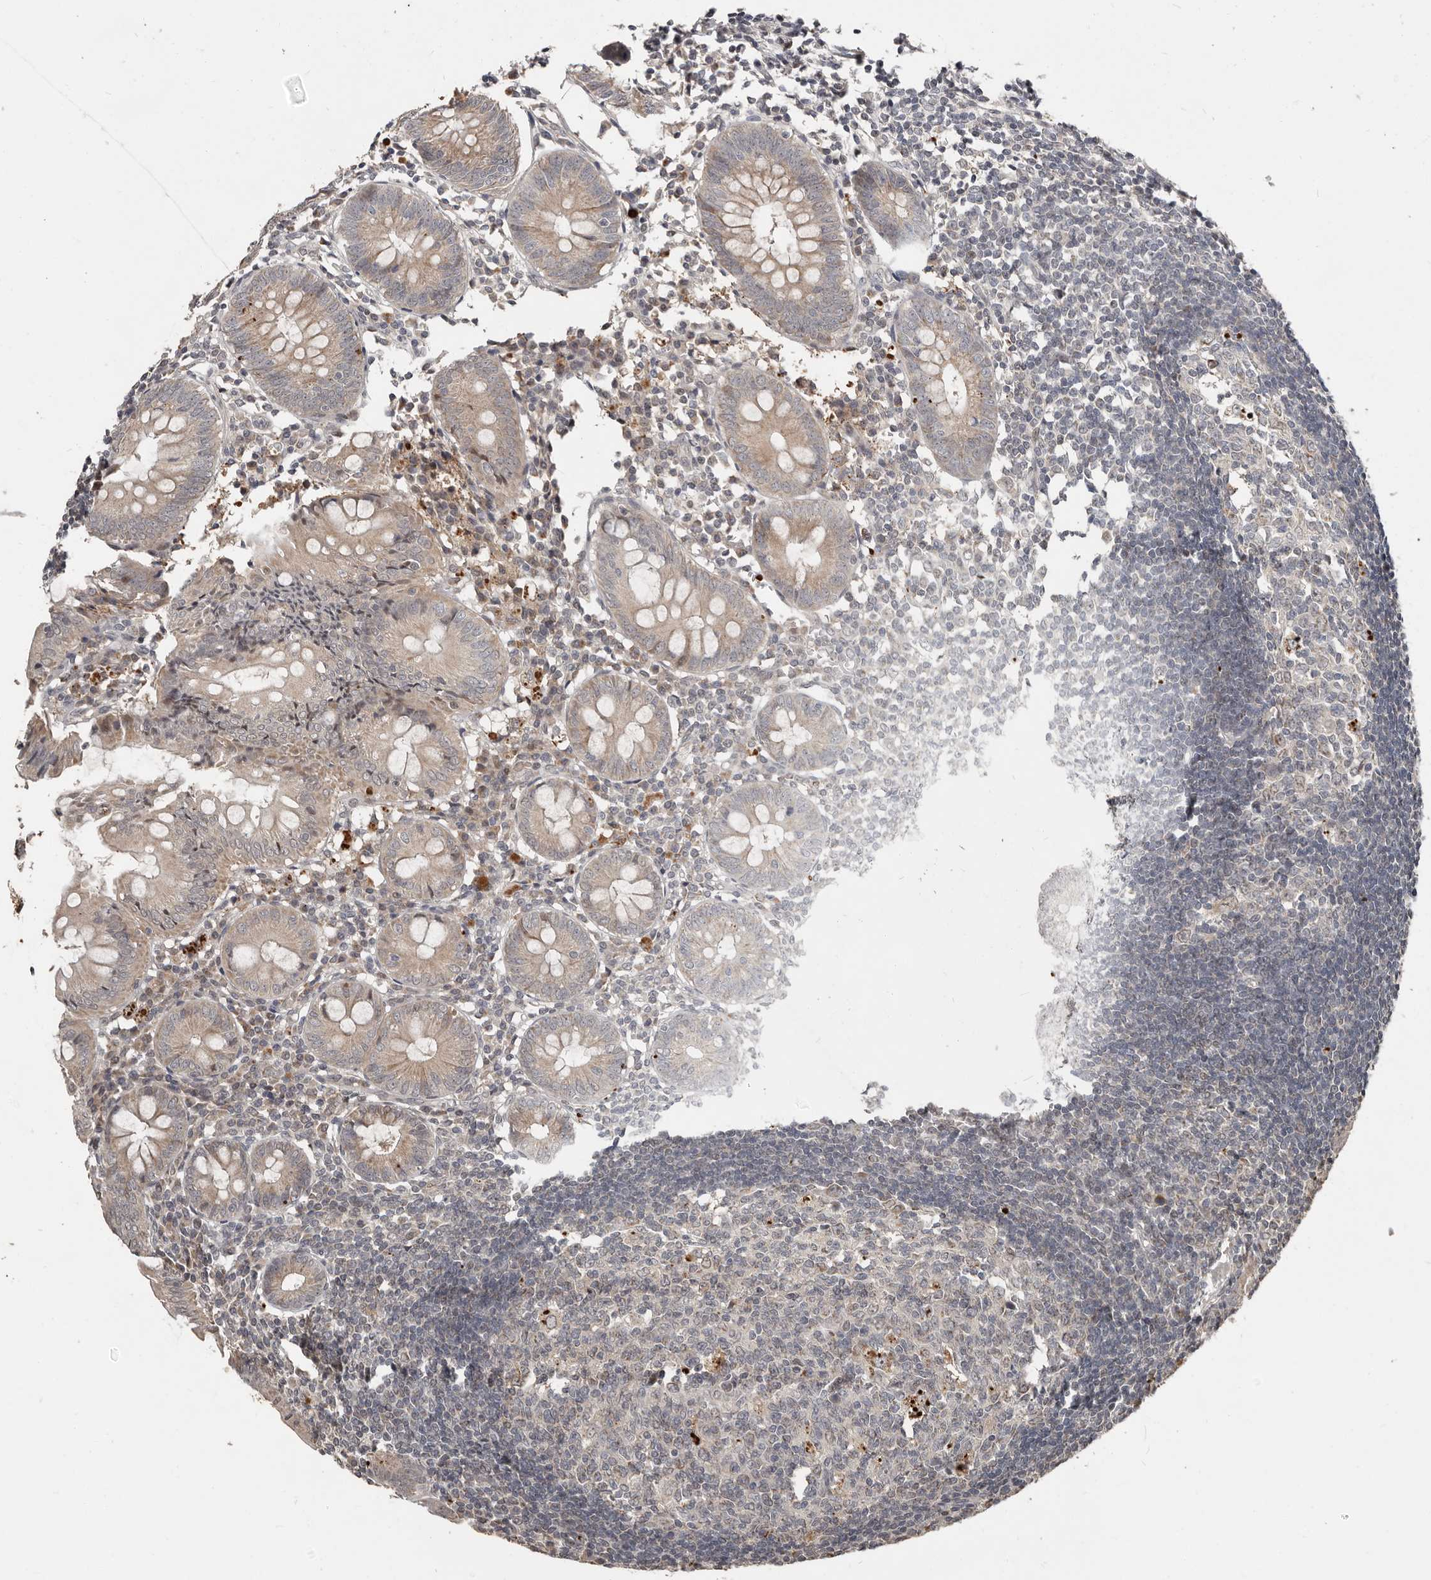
{"staining": {"intensity": "moderate", "quantity": "<25%", "location": "cytoplasmic/membranous"}, "tissue": "appendix", "cell_type": "Glandular cells", "image_type": "normal", "snomed": [{"axis": "morphology", "description": "Normal tissue, NOS"}, {"axis": "topography", "description": "Appendix"}], "caption": "Appendix stained with IHC shows moderate cytoplasmic/membranous positivity in approximately <25% of glandular cells. (Stains: DAB in brown, nuclei in blue, Microscopy: brightfield microscopy at high magnification).", "gene": "APOL6", "patient": {"sex": "female", "age": 54}}